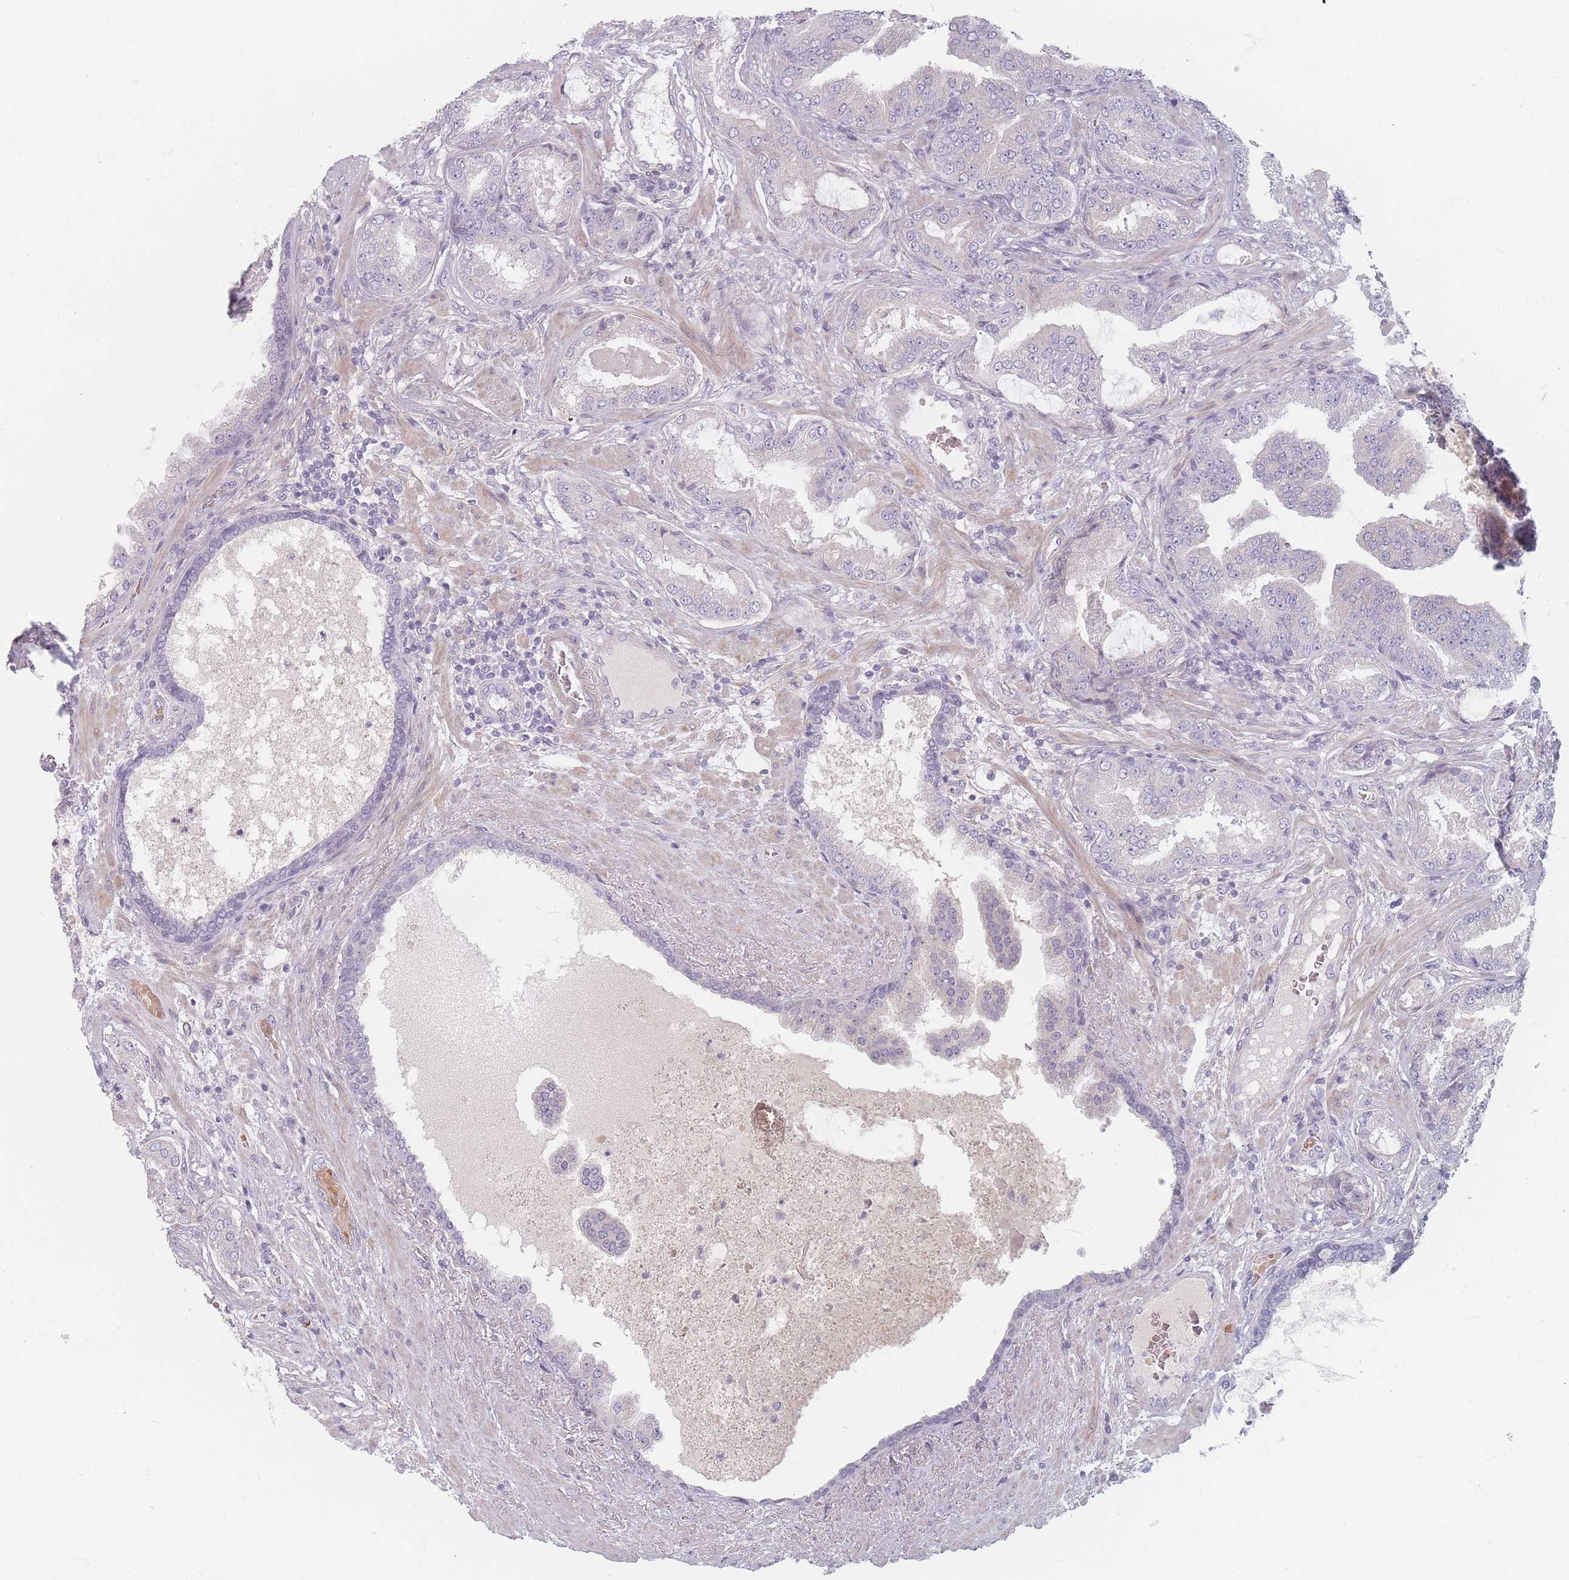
{"staining": {"intensity": "negative", "quantity": "none", "location": "none"}, "tissue": "prostate cancer", "cell_type": "Tumor cells", "image_type": "cancer", "snomed": [{"axis": "morphology", "description": "Adenocarcinoma, High grade"}, {"axis": "topography", "description": "Prostate"}], "caption": "Protein analysis of prostate cancer (adenocarcinoma (high-grade)) reveals no significant expression in tumor cells.", "gene": "TMOD1", "patient": {"sex": "male", "age": 68}}